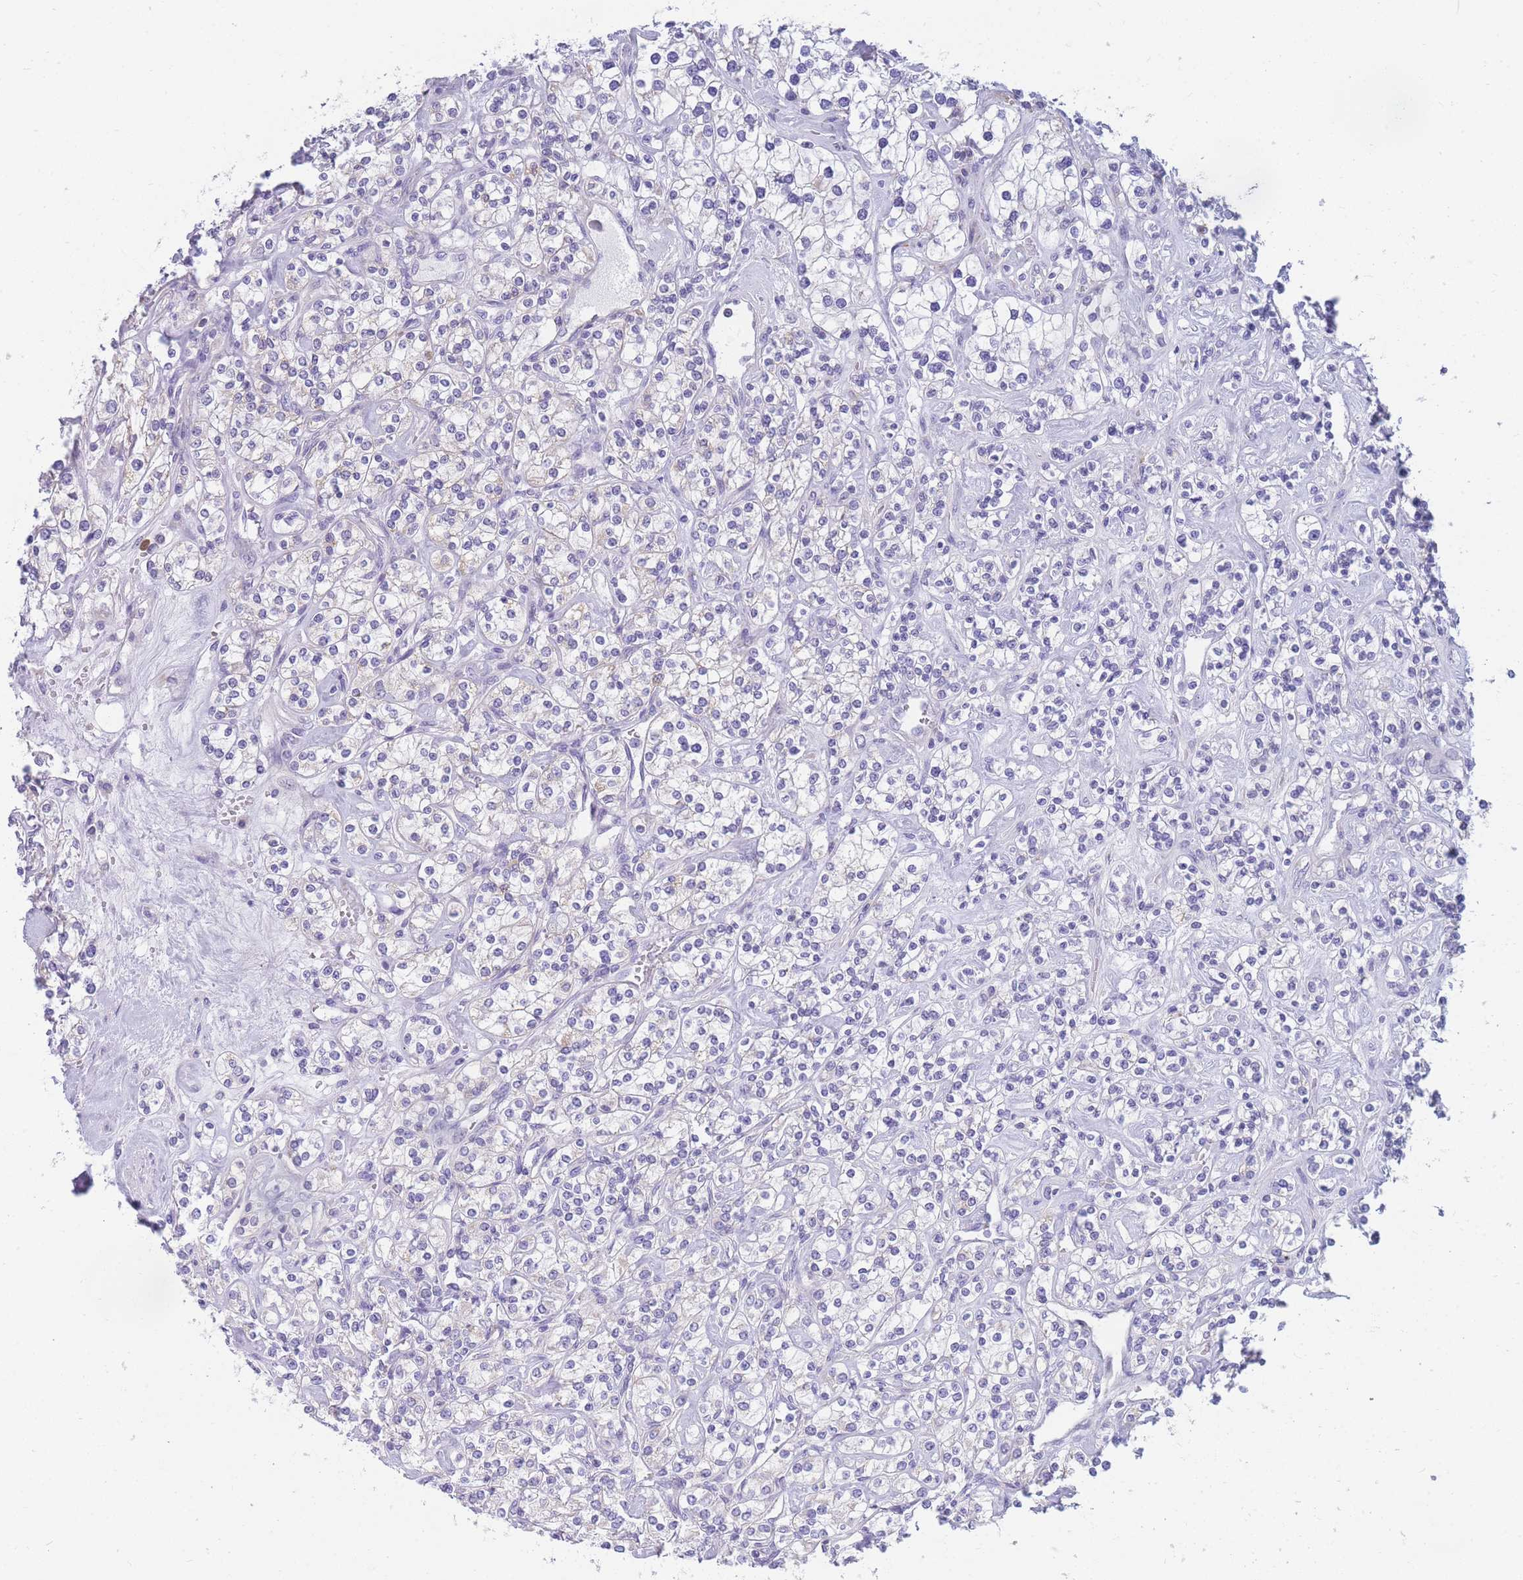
{"staining": {"intensity": "negative", "quantity": "none", "location": "none"}, "tissue": "renal cancer", "cell_type": "Tumor cells", "image_type": "cancer", "snomed": [{"axis": "morphology", "description": "Adenocarcinoma, NOS"}, {"axis": "topography", "description": "Kidney"}], "caption": "Adenocarcinoma (renal) was stained to show a protein in brown. There is no significant positivity in tumor cells.", "gene": "DHRS11", "patient": {"sex": "male", "age": 77}}